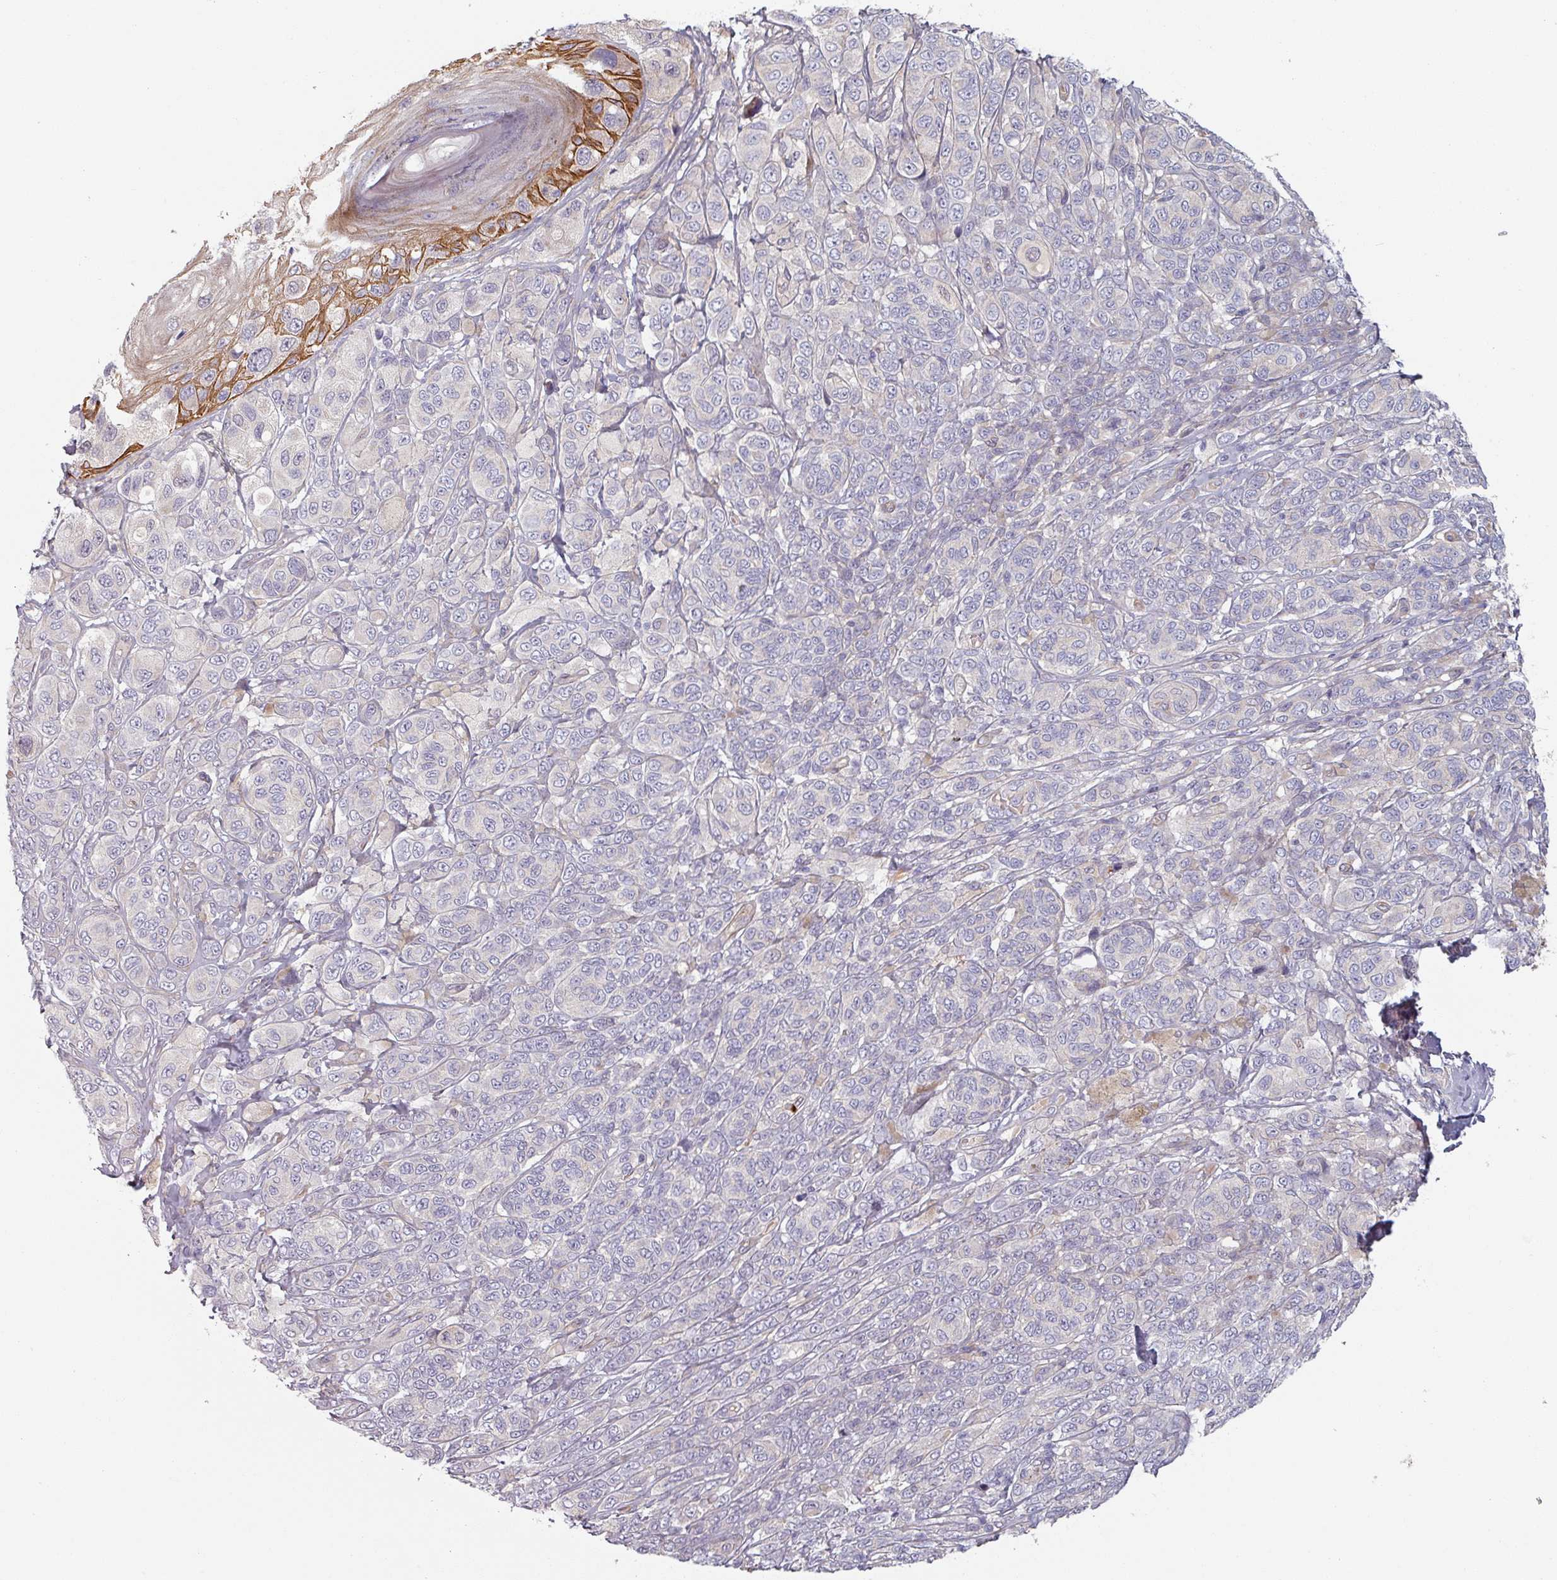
{"staining": {"intensity": "negative", "quantity": "none", "location": "none"}, "tissue": "melanoma", "cell_type": "Tumor cells", "image_type": "cancer", "snomed": [{"axis": "morphology", "description": "Malignant melanoma, NOS"}, {"axis": "topography", "description": "Skin"}], "caption": "Tumor cells show no significant expression in melanoma.", "gene": "C4BPB", "patient": {"sex": "male", "age": 42}}